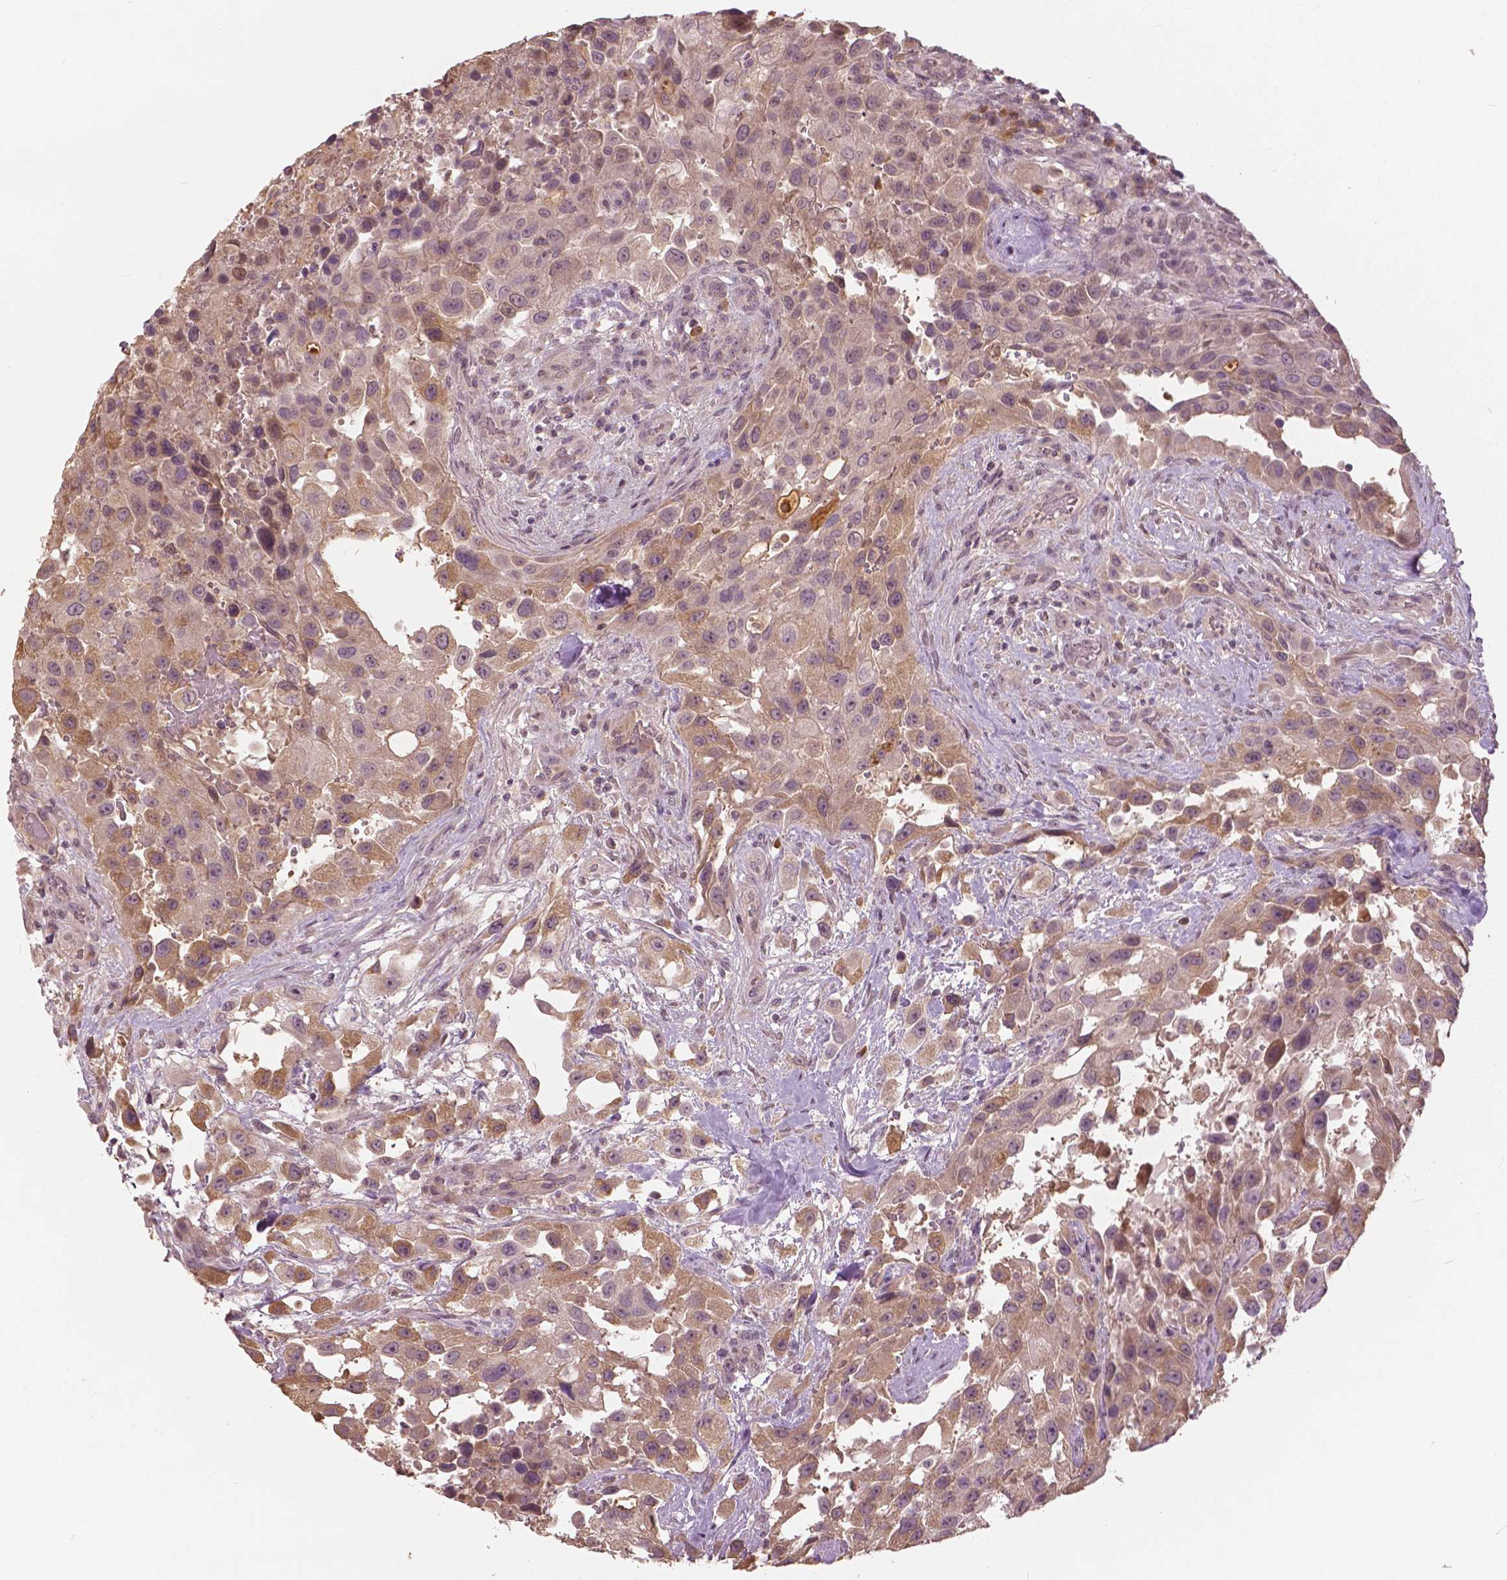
{"staining": {"intensity": "weak", "quantity": ">75%", "location": "cytoplasmic/membranous,nuclear"}, "tissue": "urothelial cancer", "cell_type": "Tumor cells", "image_type": "cancer", "snomed": [{"axis": "morphology", "description": "Urothelial carcinoma, High grade"}, {"axis": "topography", "description": "Urinary bladder"}], "caption": "A photomicrograph showing weak cytoplasmic/membranous and nuclear staining in about >75% of tumor cells in urothelial carcinoma (high-grade), as visualized by brown immunohistochemical staining.", "gene": "ANGPTL4", "patient": {"sex": "male", "age": 79}}